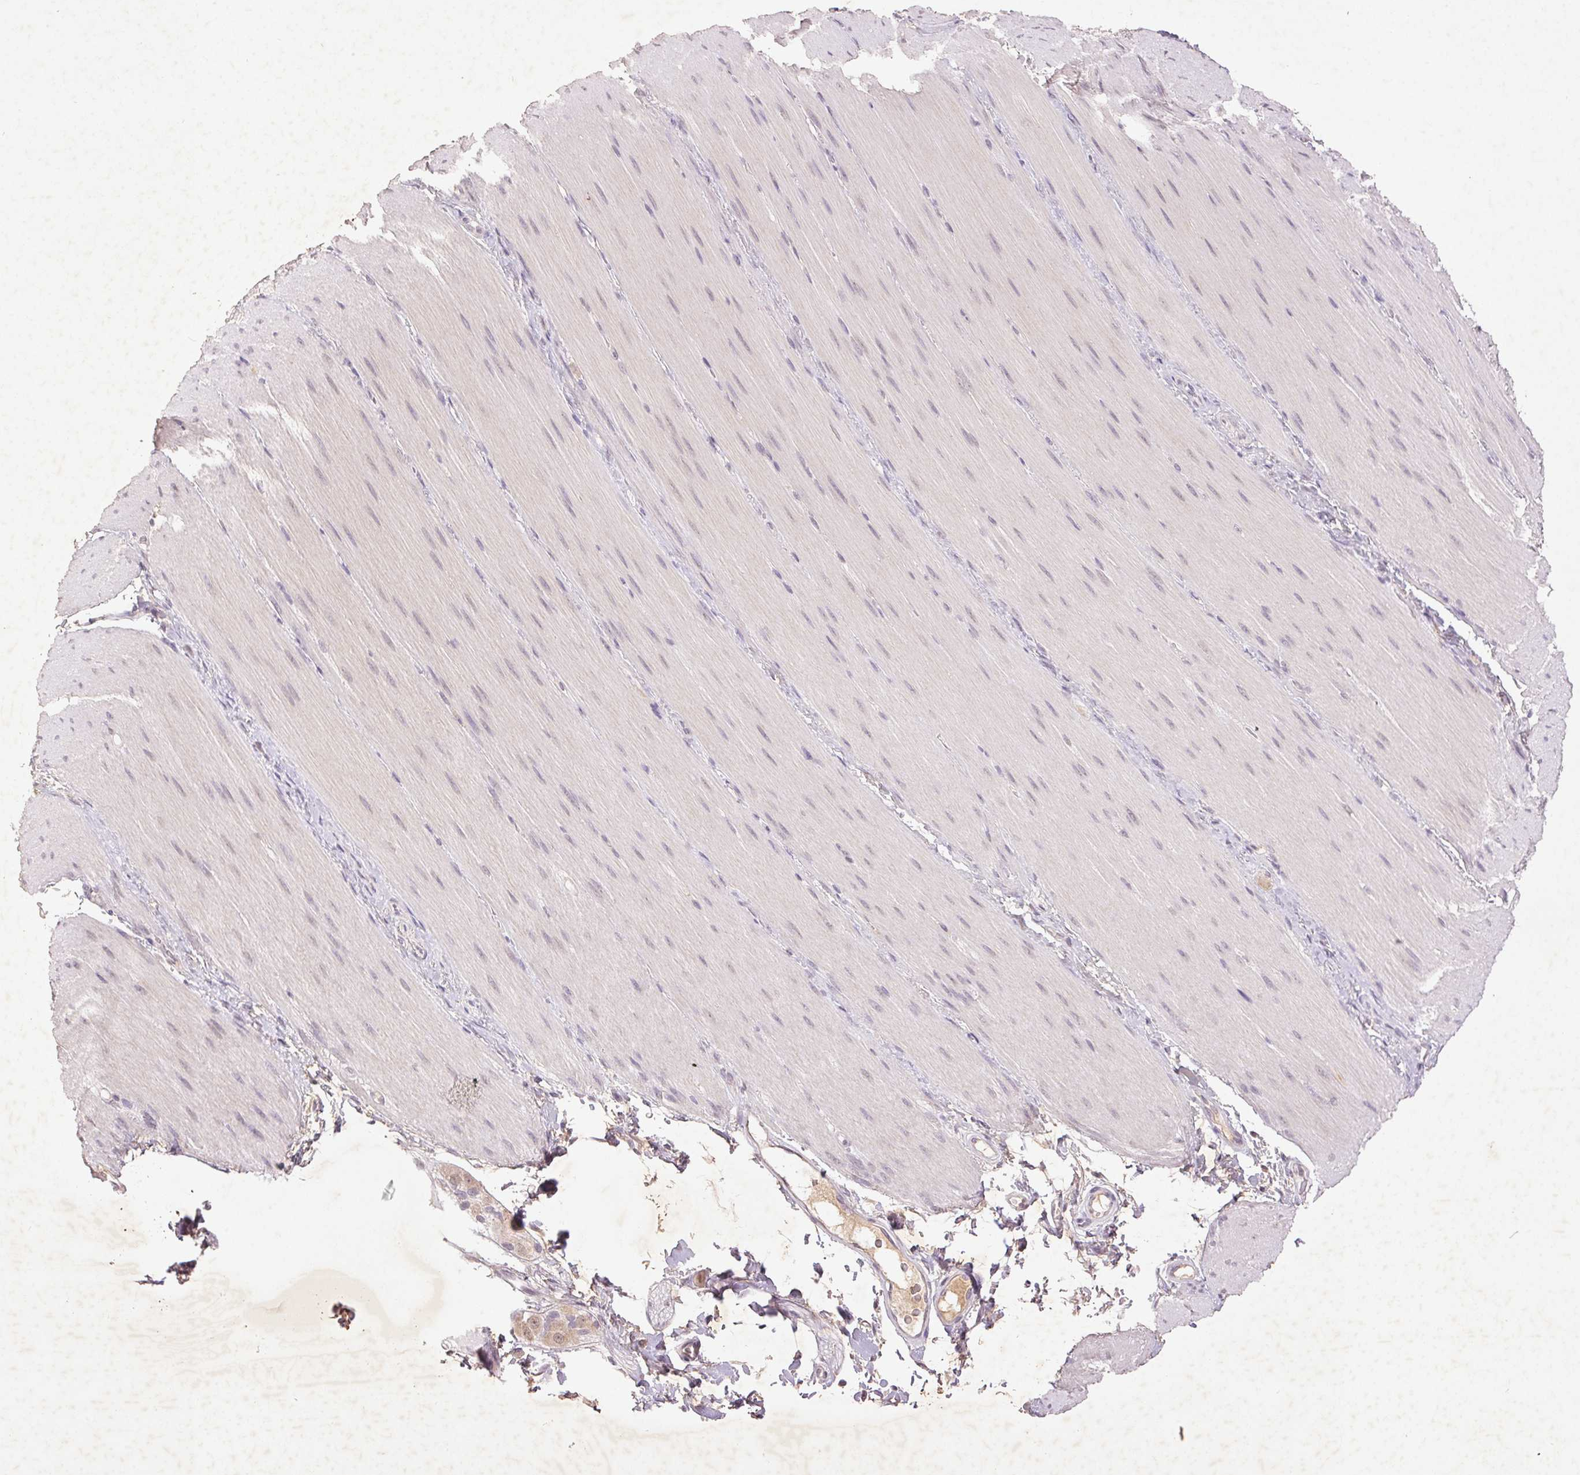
{"staining": {"intensity": "negative", "quantity": "none", "location": "none"}, "tissue": "smooth muscle", "cell_type": "Smooth muscle cells", "image_type": "normal", "snomed": [{"axis": "morphology", "description": "Normal tissue, NOS"}, {"axis": "topography", "description": "Smooth muscle"}, {"axis": "topography", "description": "Colon"}], "caption": "DAB immunohistochemical staining of normal human smooth muscle reveals no significant expression in smooth muscle cells.", "gene": "FAM168B", "patient": {"sex": "male", "age": 73}}